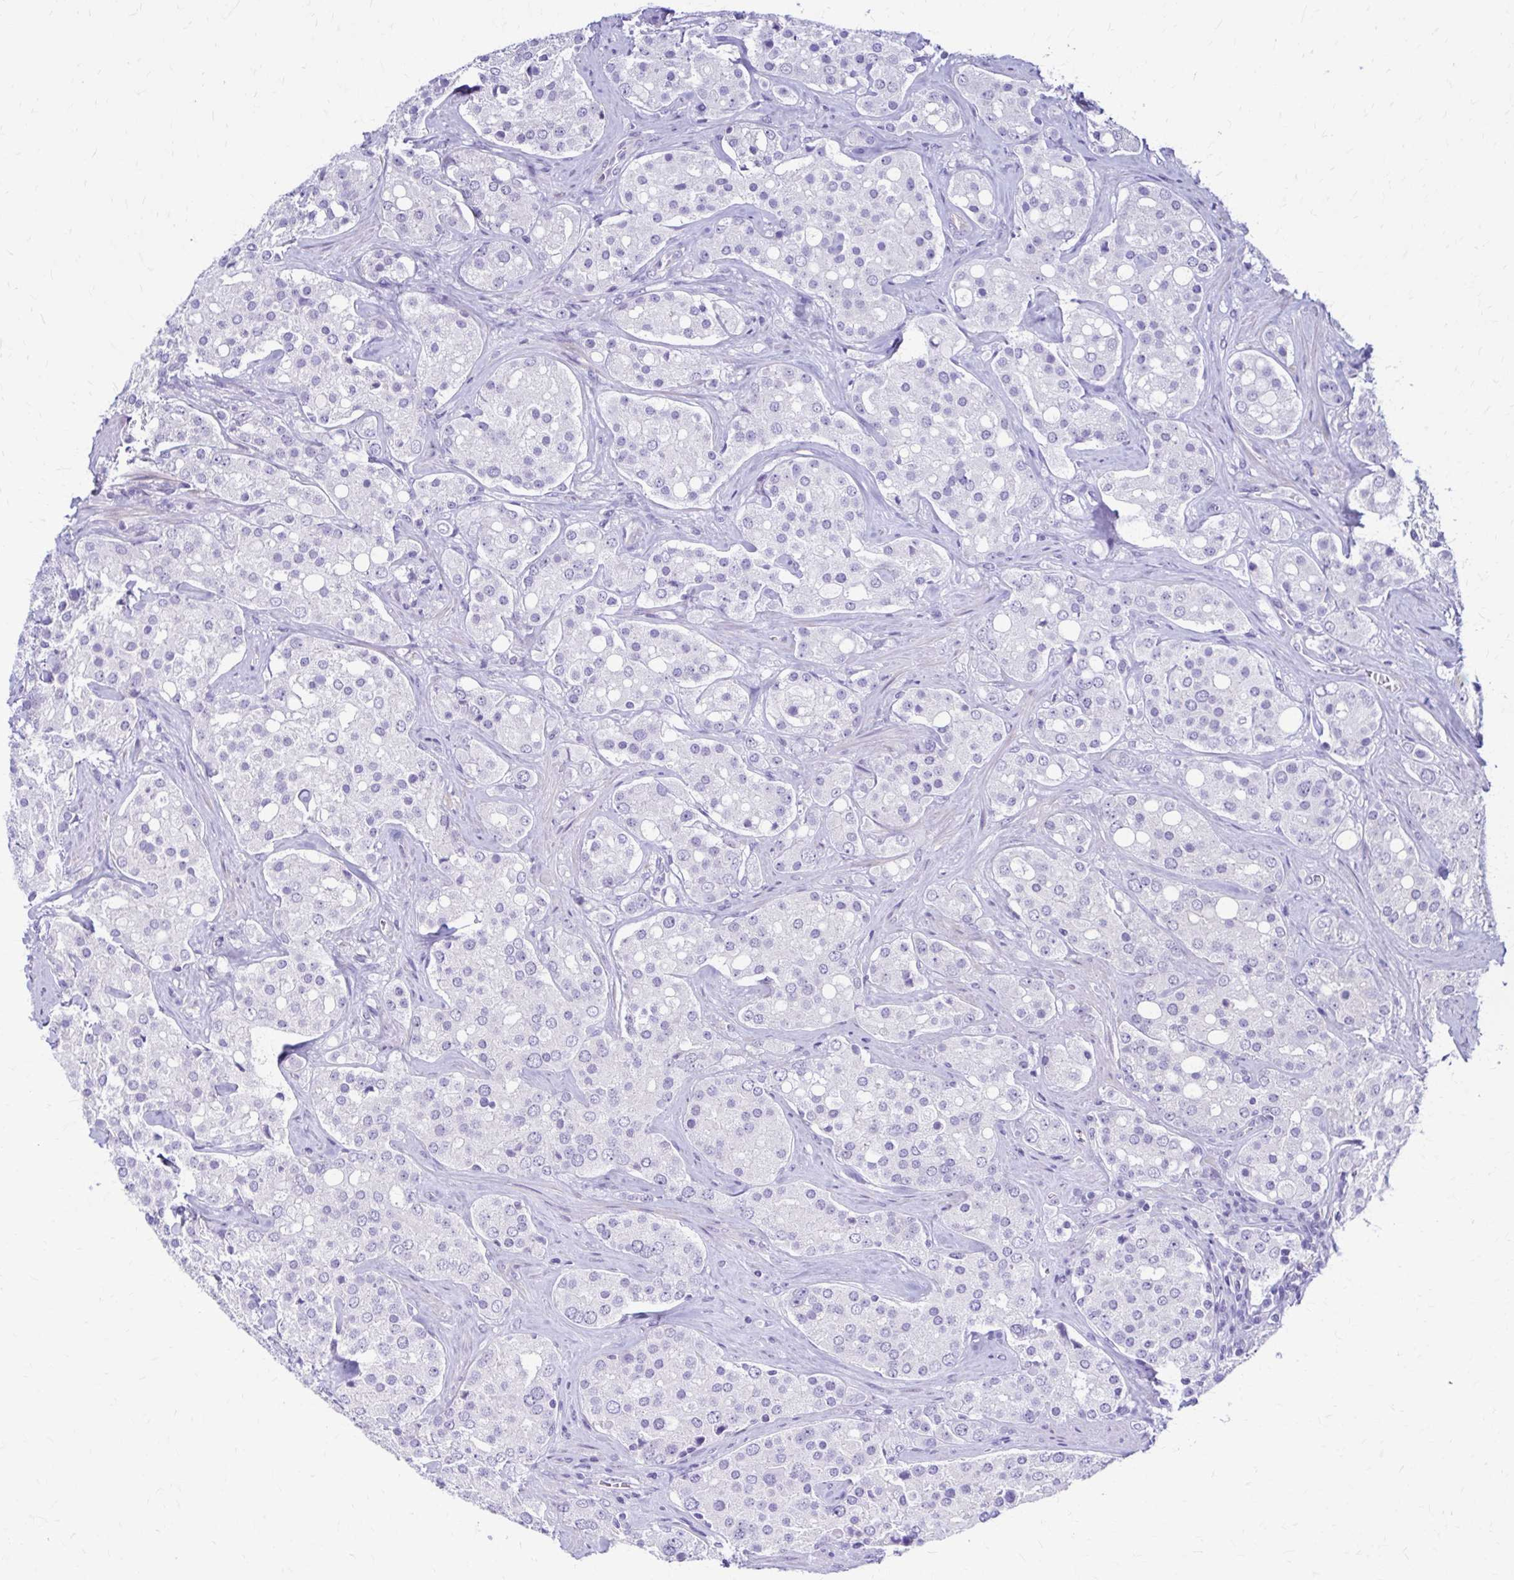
{"staining": {"intensity": "negative", "quantity": "none", "location": "none"}, "tissue": "prostate cancer", "cell_type": "Tumor cells", "image_type": "cancer", "snomed": [{"axis": "morphology", "description": "Adenocarcinoma, High grade"}, {"axis": "topography", "description": "Prostate"}], "caption": "This is an immunohistochemistry (IHC) photomicrograph of high-grade adenocarcinoma (prostate). There is no positivity in tumor cells.", "gene": "RHOBTB2", "patient": {"sex": "male", "age": 67}}